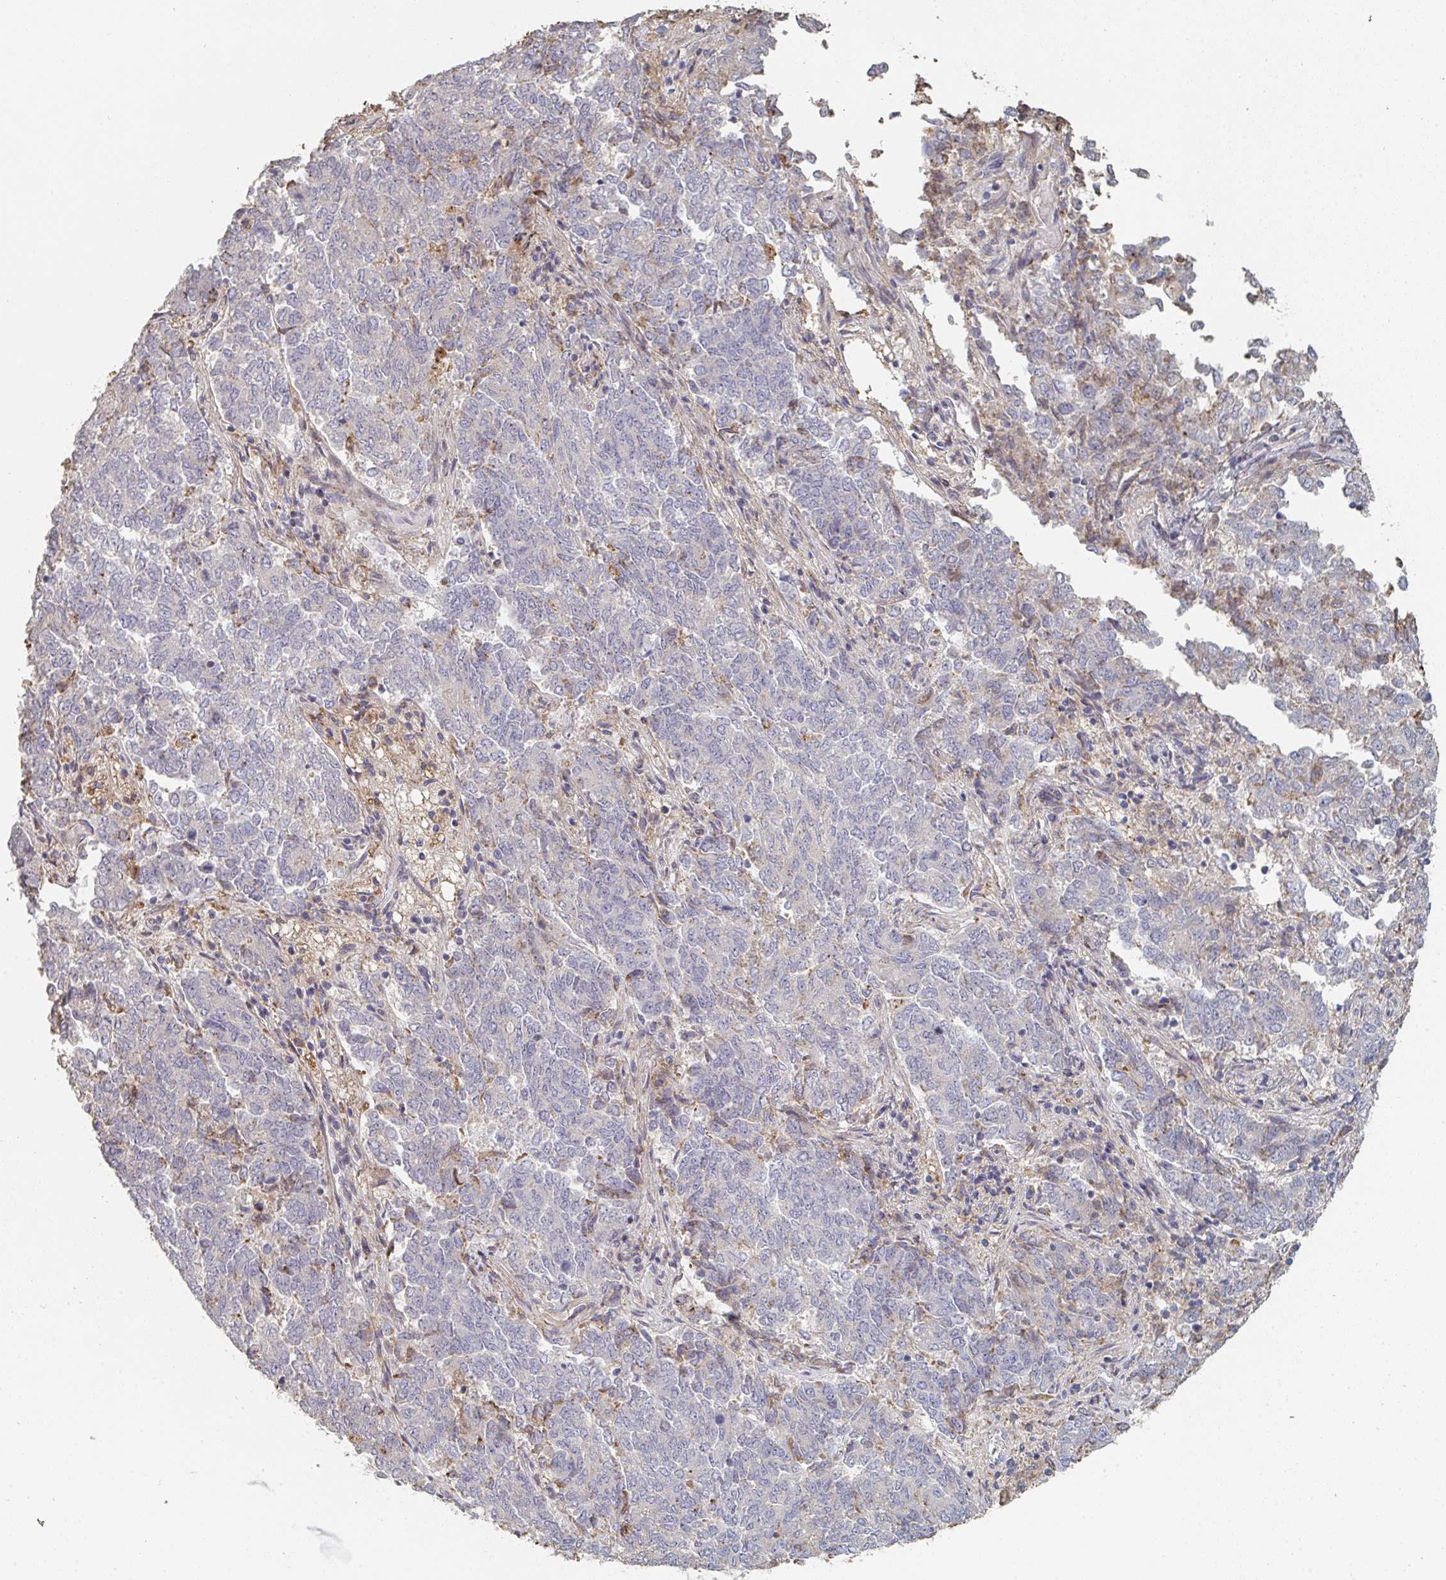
{"staining": {"intensity": "negative", "quantity": "none", "location": "none"}, "tissue": "endometrial cancer", "cell_type": "Tumor cells", "image_type": "cancer", "snomed": [{"axis": "morphology", "description": "Adenocarcinoma, NOS"}, {"axis": "topography", "description": "Endometrium"}], "caption": "This micrograph is of endometrial adenocarcinoma stained with IHC to label a protein in brown with the nuclei are counter-stained blue. There is no expression in tumor cells.", "gene": "PTEN", "patient": {"sex": "female", "age": 80}}